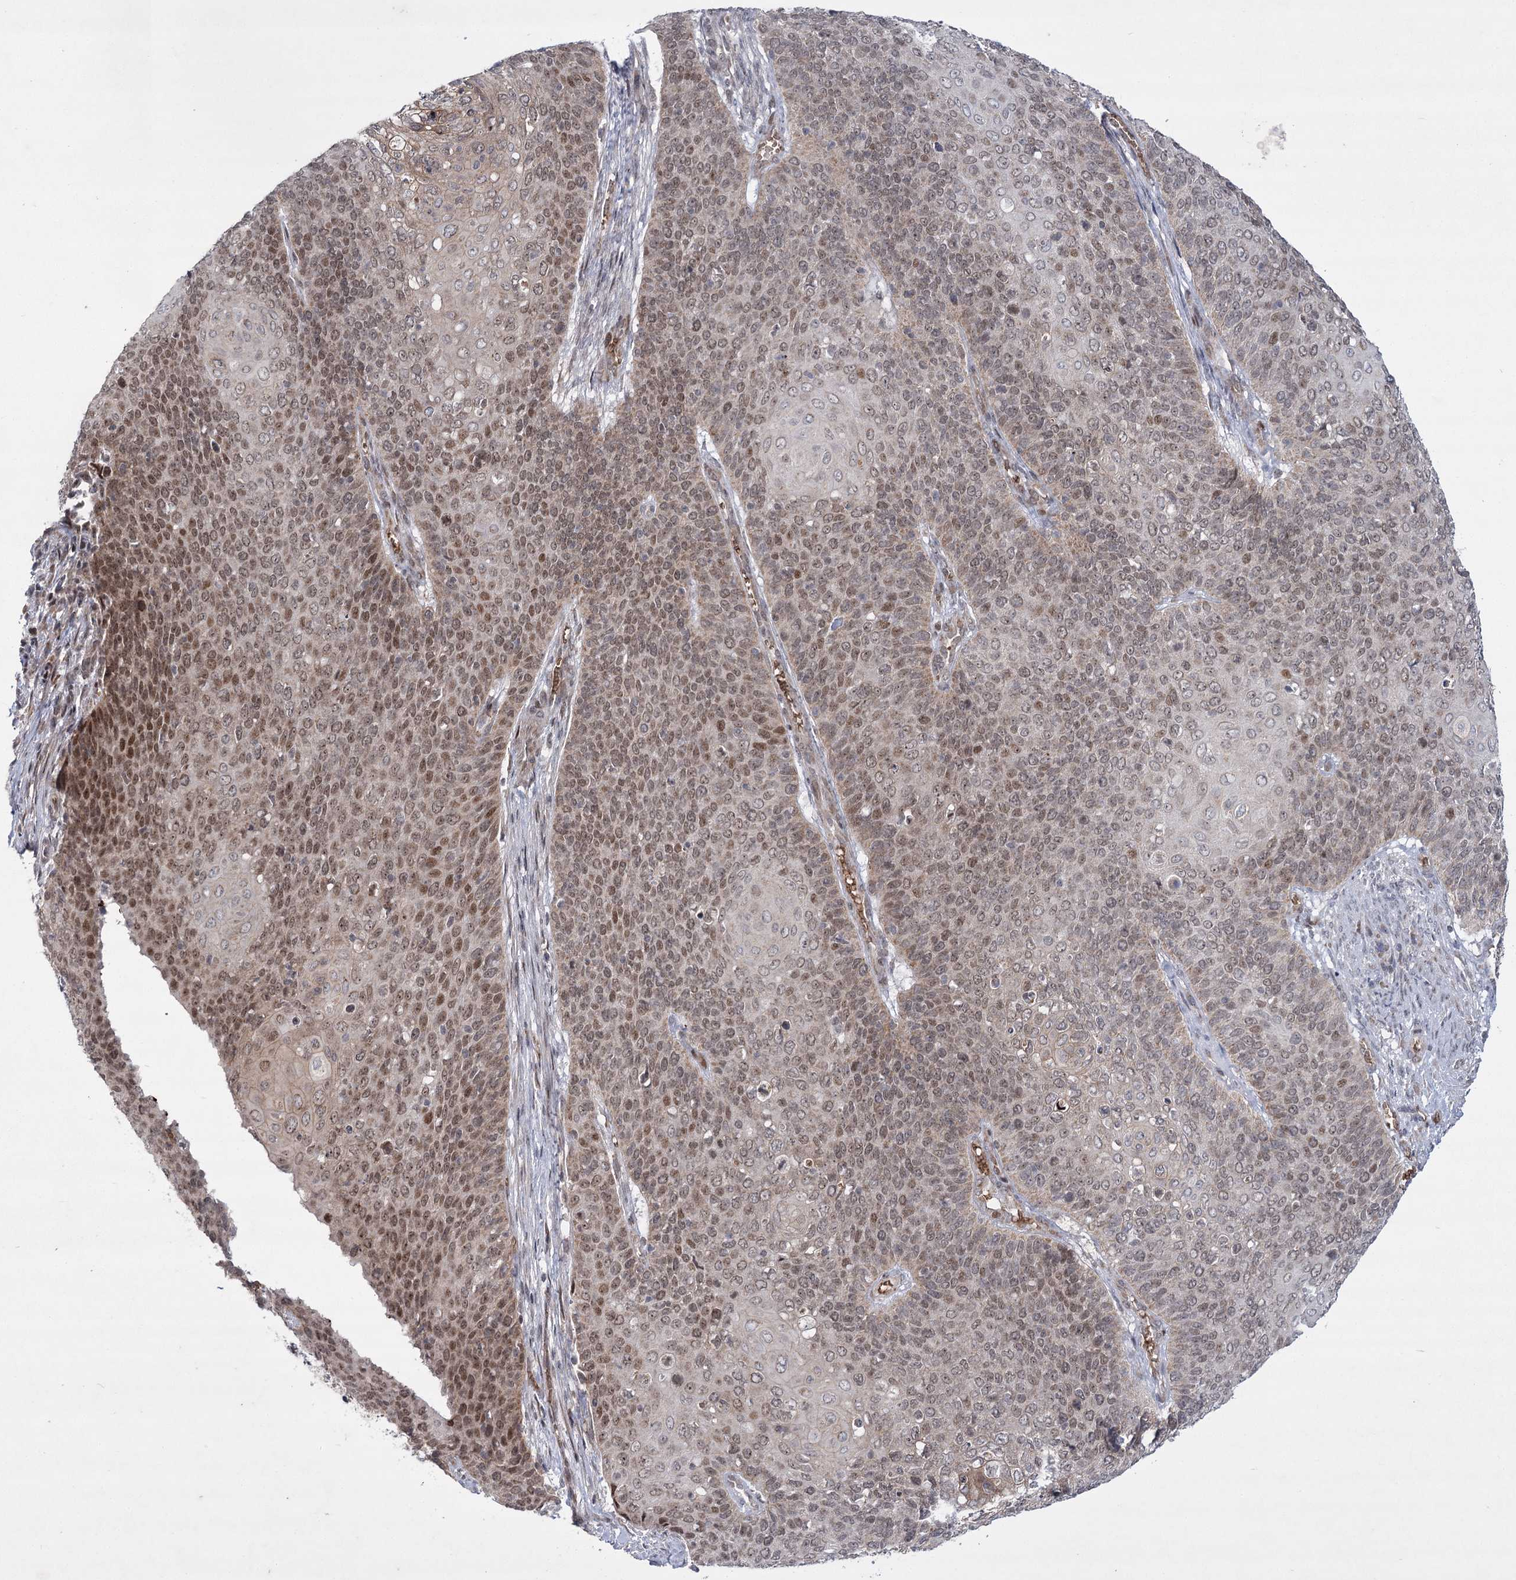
{"staining": {"intensity": "moderate", "quantity": ">75%", "location": "nuclear"}, "tissue": "cervical cancer", "cell_type": "Tumor cells", "image_type": "cancer", "snomed": [{"axis": "morphology", "description": "Squamous cell carcinoma, NOS"}, {"axis": "topography", "description": "Cervix"}], "caption": "About >75% of tumor cells in human cervical cancer display moderate nuclear protein expression as visualized by brown immunohistochemical staining.", "gene": "NSMCE4A", "patient": {"sex": "female", "age": 39}}